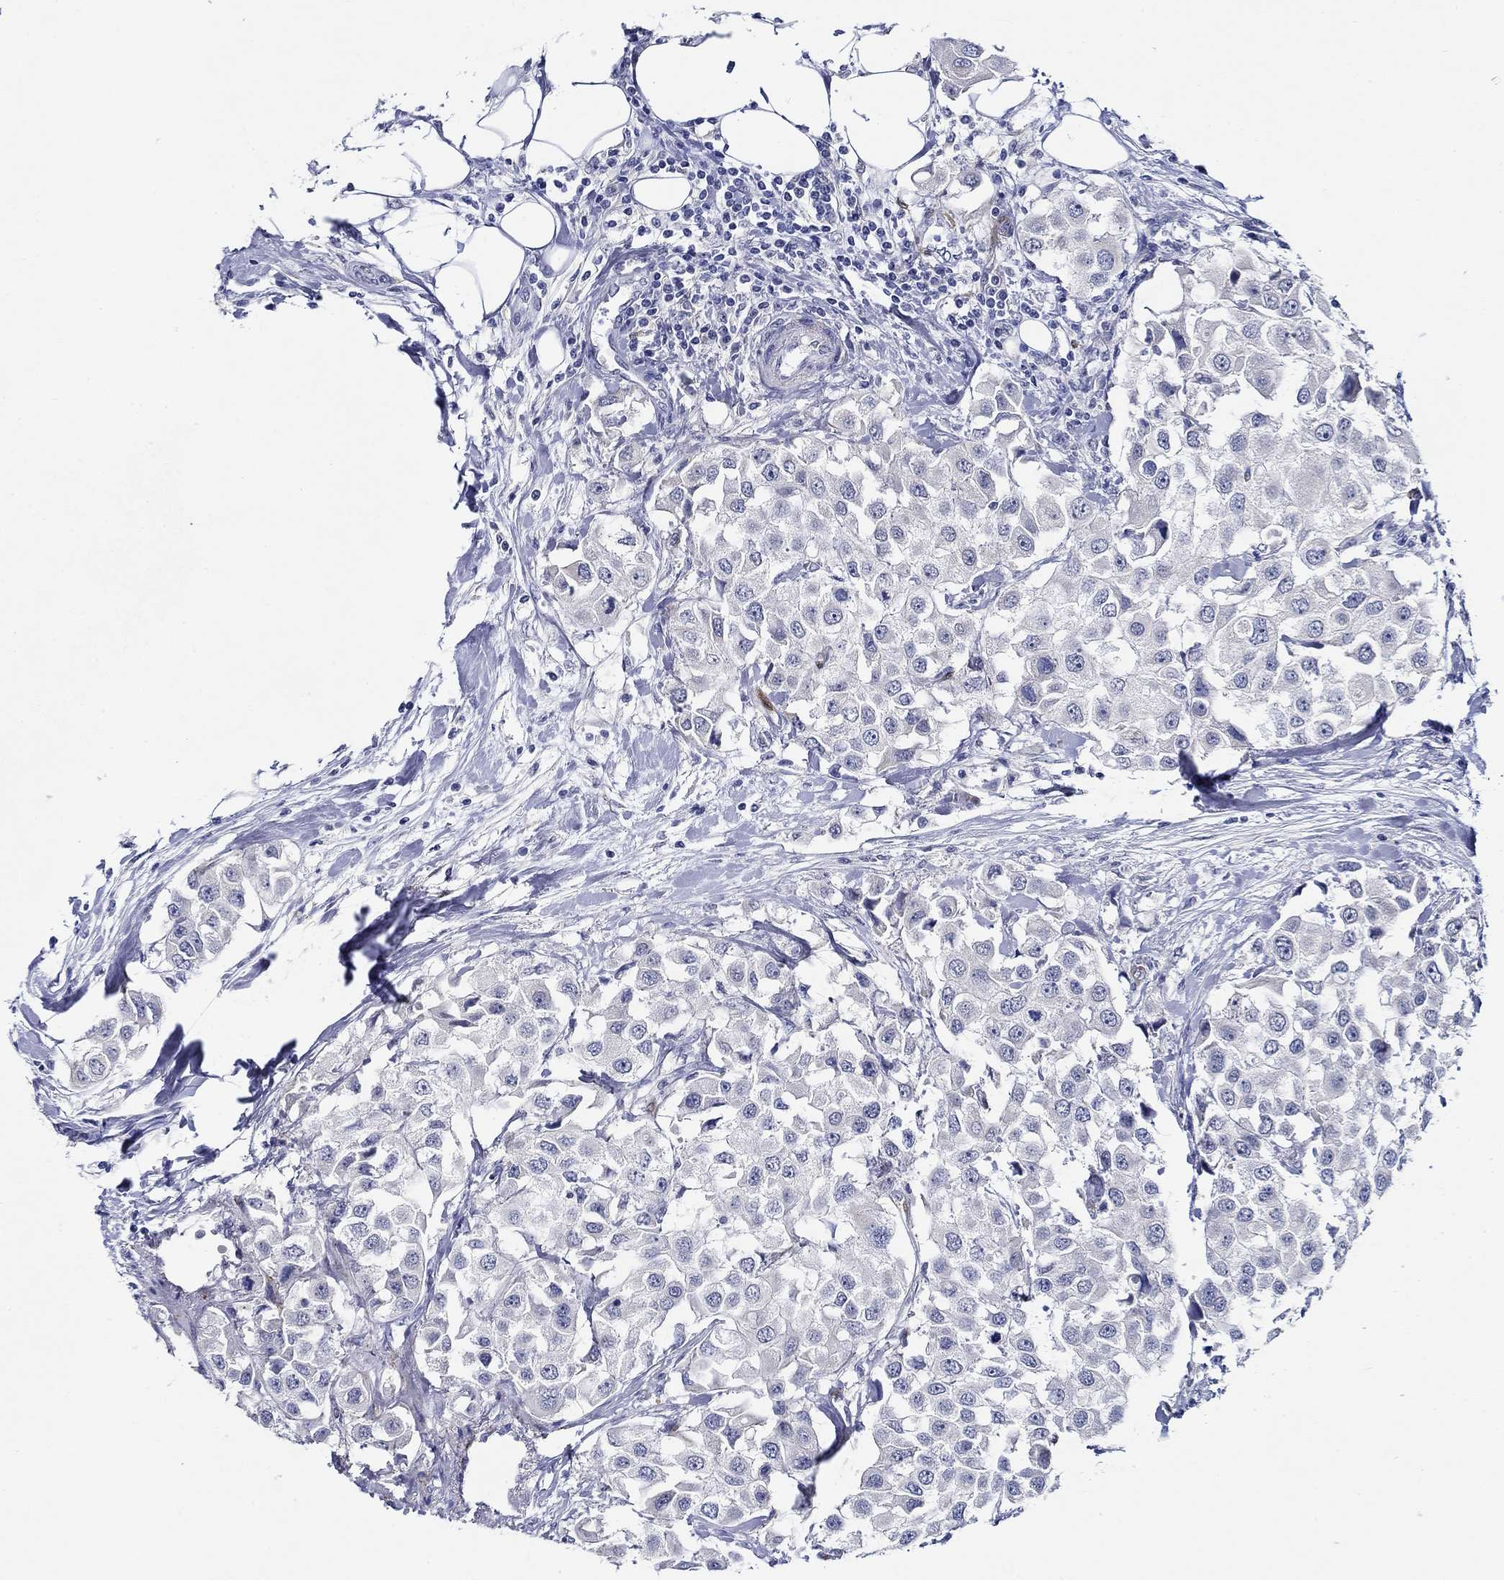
{"staining": {"intensity": "negative", "quantity": "none", "location": "none"}, "tissue": "urothelial cancer", "cell_type": "Tumor cells", "image_type": "cancer", "snomed": [{"axis": "morphology", "description": "Urothelial carcinoma, High grade"}, {"axis": "topography", "description": "Urinary bladder"}], "caption": "An immunohistochemistry photomicrograph of urothelial carcinoma (high-grade) is shown. There is no staining in tumor cells of urothelial carcinoma (high-grade).", "gene": "MC2R", "patient": {"sex": "female", "age": 64}}